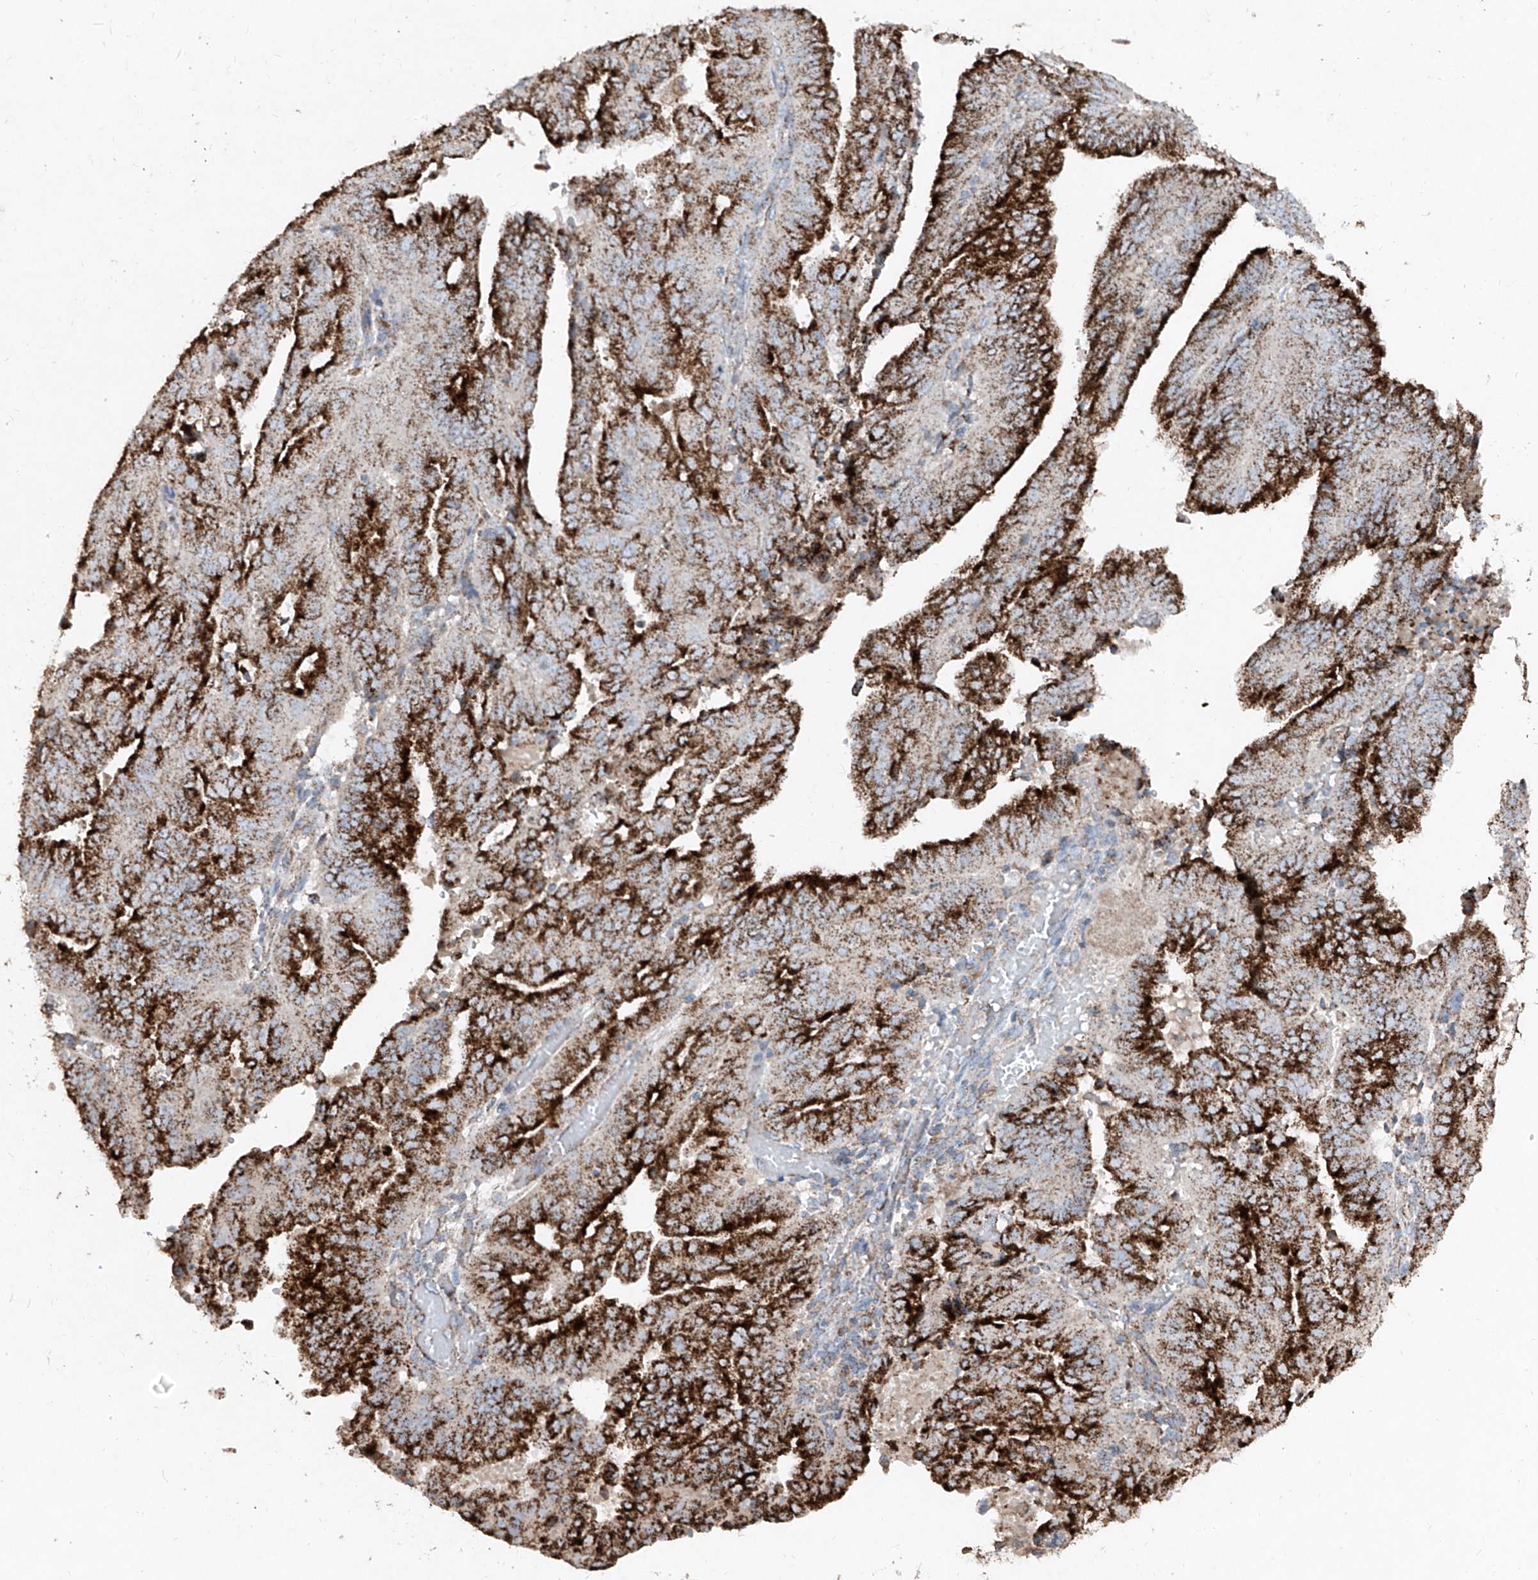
{"staining": {"intensity": "strong", "quantity": ">75%", "location": "cytoplasmic/membranous"}, "tissue": "endometrial cancer", "cell_type": "Tumor cells", "image_type": "cancer", "snomed": [{"axis": "morphology", "description": "Adenocarcinoma, NOS"}, {"axis": "topography", "description": "Uterus"}], "caption": "Protein staining of adenocarcinoma (endometrial) tissue reveals strong cytoplasmic/membranous expression in approximately >75% of tumor cells. (brown staining indicates protein expression, while blue staining denotes nuclei).", "gene": "ABCD3", "patient": {"sex": "female", "age": 77}}